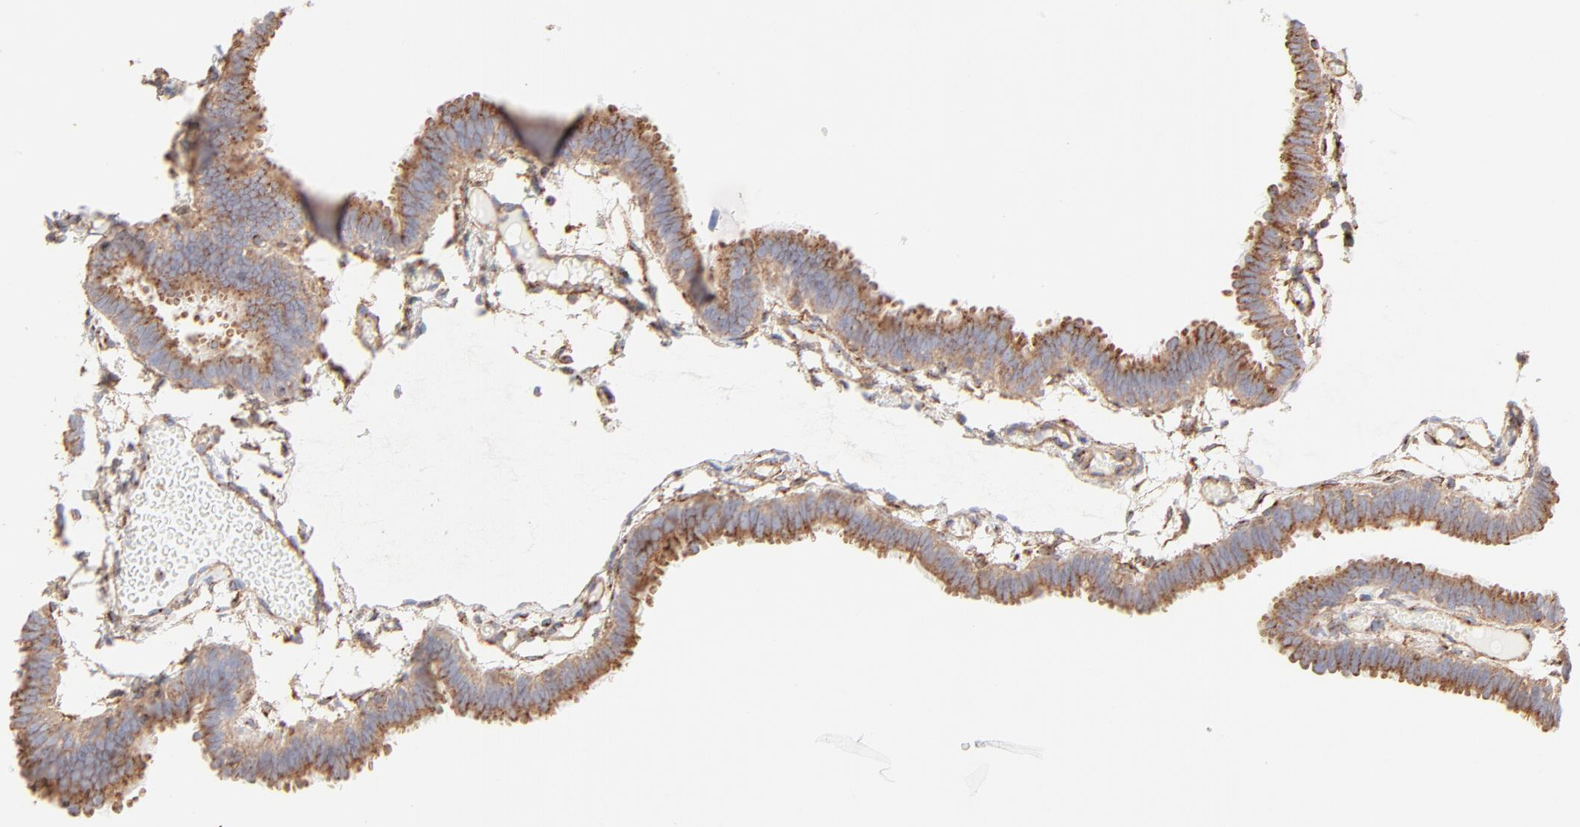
{"staining": {"intensity": "moderate", "quantity": ">75%", "location": "cytoplasmic/membranous"}, "tissue": "fallopian tube", "cell_type": "Glandular cells", "image_type": "normal", "snomed": [{"axis": "morphology", "description": "Normal tissue, NOS"}, {"axis": "topography", "description": "Fallopian tube"}], "caption": "Protein staining of normal fallopian tube reveals moderate cytoplasmic/membranous staining in approximately >75% of glandular cells.", "gene": "CLTB", "patient": {"sex": "female", "age": 29}}